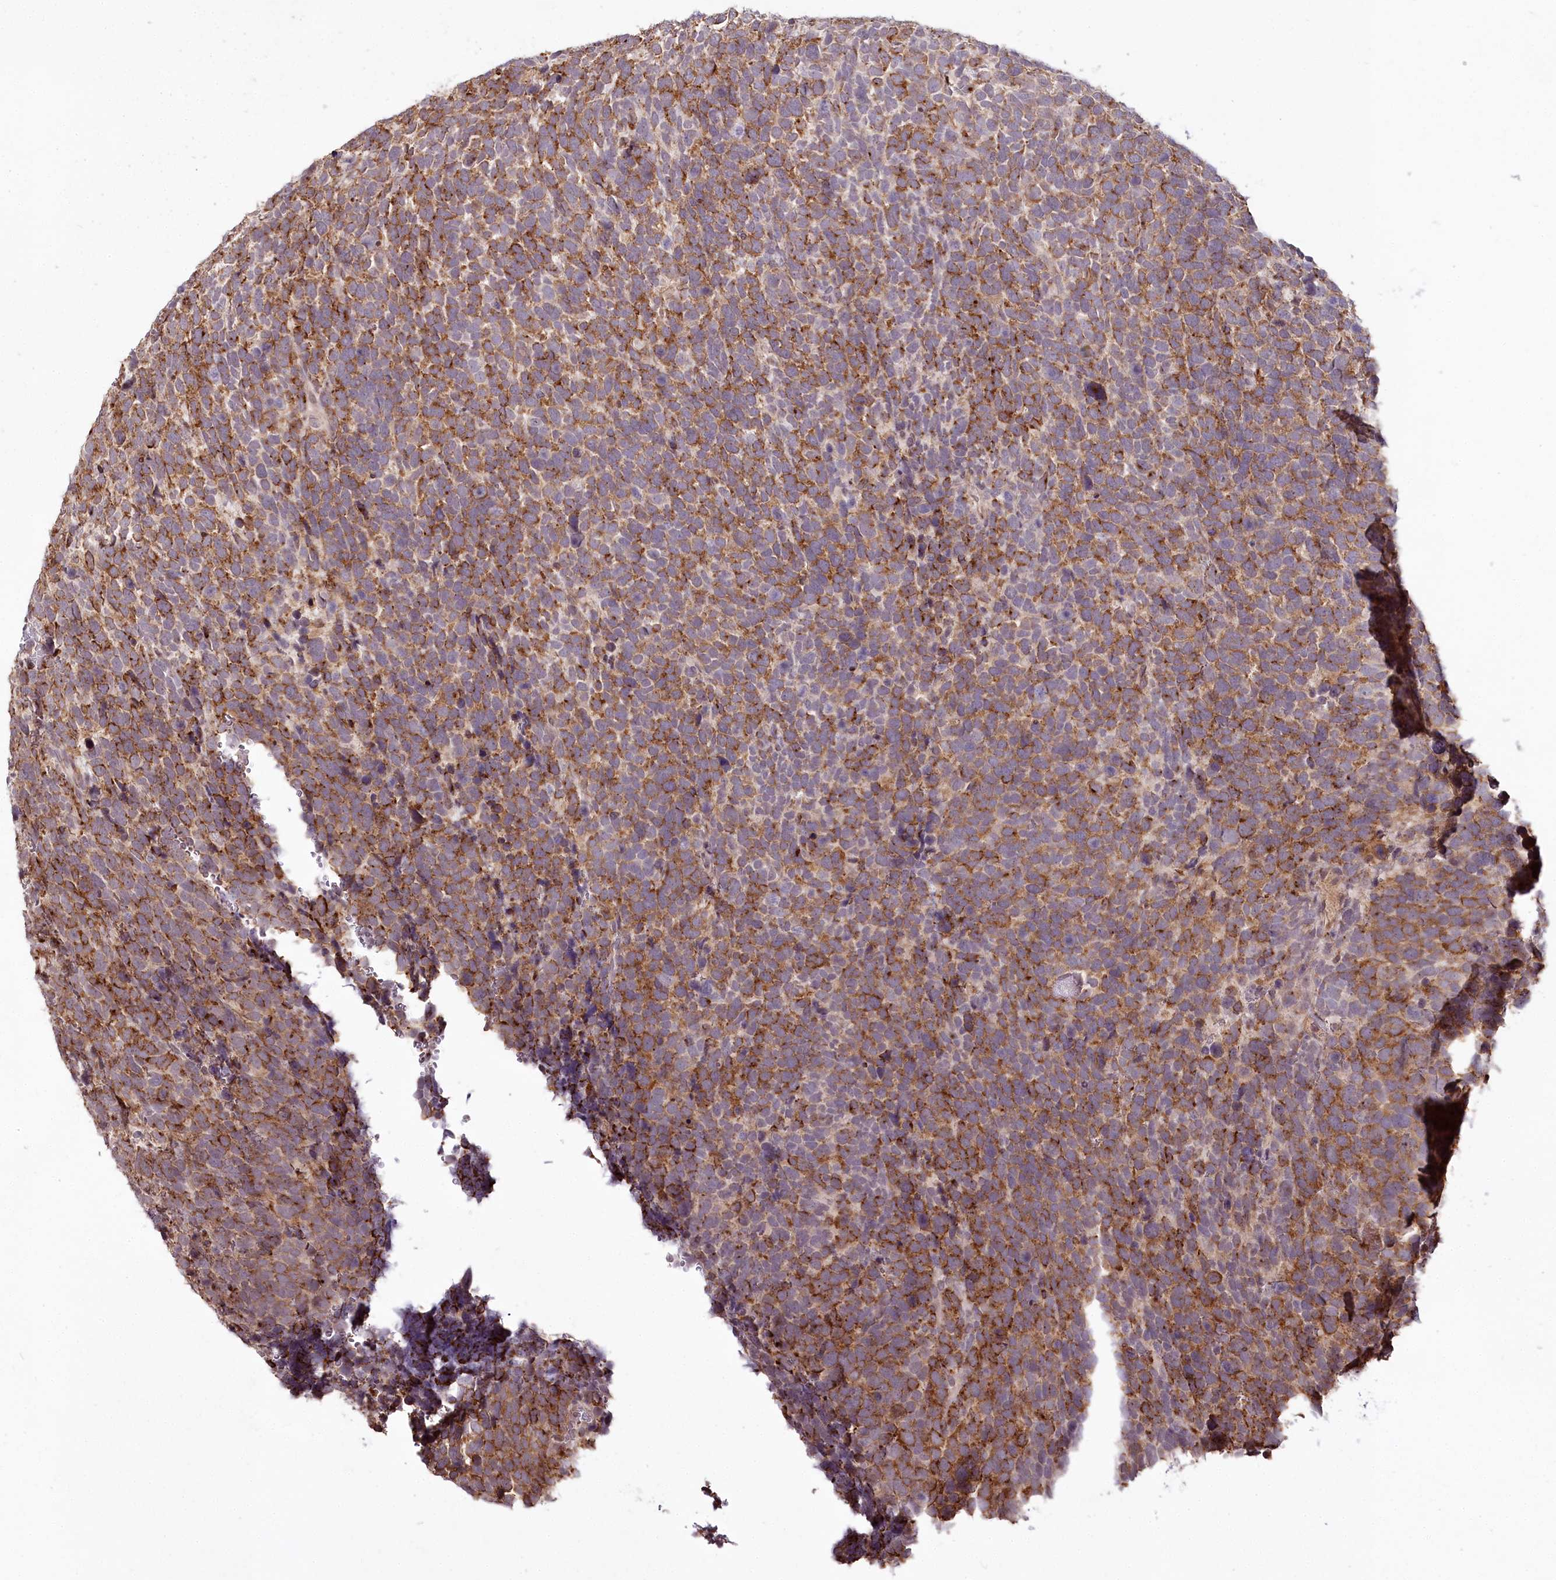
{"staining": {"intensity": "strong", "quantity": "25%-75%", "location": "cytoplasmic/membranous"}, "tissue": "urothelial cancer", "cell_type": "Tumor cells", "image_type": "cancer", "snomed": [{"axis": "morphology", "description": "Urothelial carcinoma, High grade"}, {"axis": "topography", "description": "Urinary bladder"}], "caption": "Protein expression analysis of urothelial cancer shows strong cytoplasmic/membranous expression in approximately 25%-75% of tumor cells. The staining is performed using DAB brown chromogen to label protein expression. The nuclei are counter-stained blue using hematoxylin.", "gene": "HOXC8", "patient": {"sex": "female", "age": 82}}